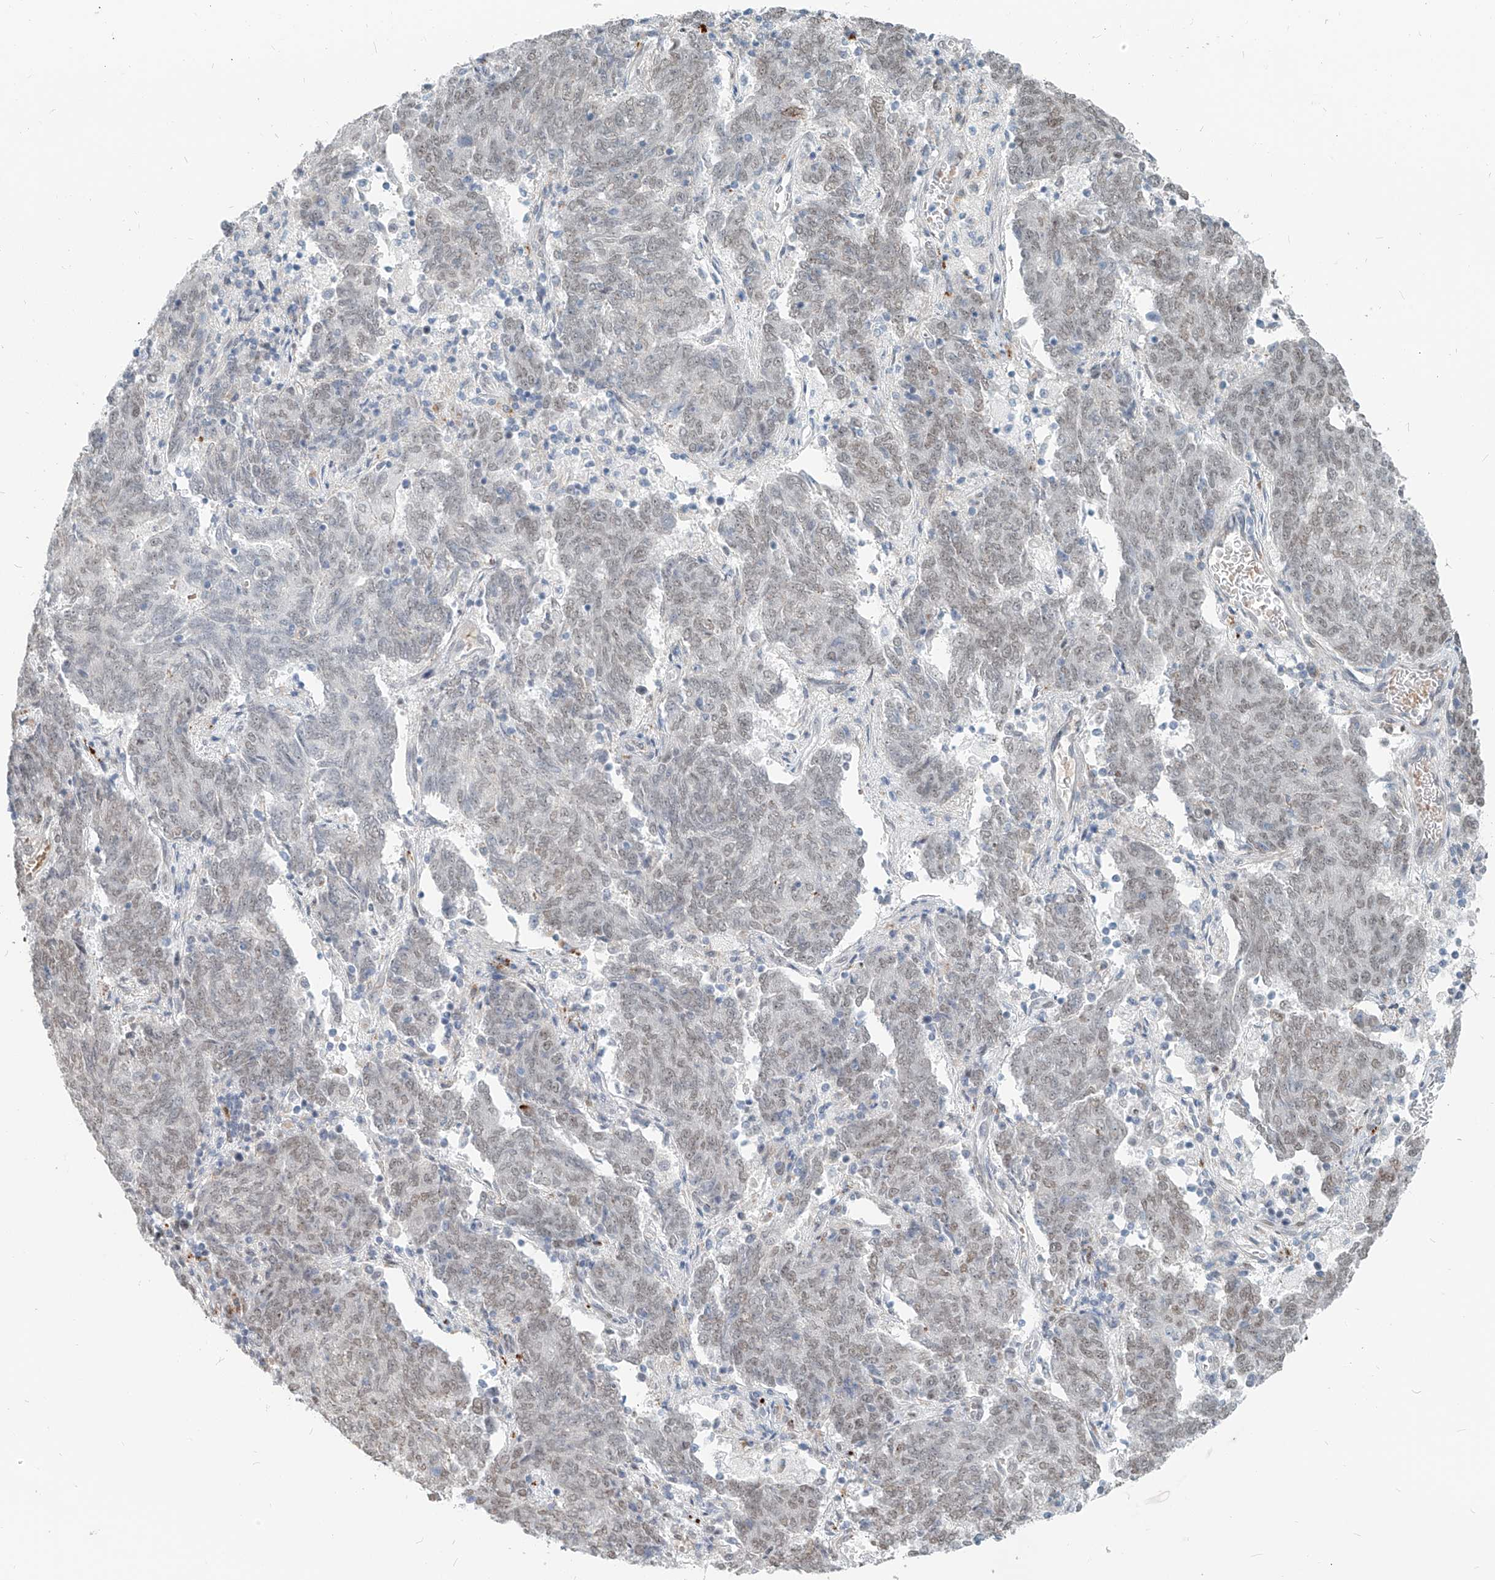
{"staining": {"intensity": "weak", "quantity": "<25%", "location": "nuclear"}, "tissue": "endometrial cancer", "cell_type": "Tumor cells", "image_type": "cancer", "snomed": [{"axis": "morphology", "description": "Adenocarcinoma, NOS"}, {"axis": "topography", "description": "Endometrium"}], "caption": "Endometrial cancer (adenocarcinoma) was stained to show a protein in brown. There is no significant staining in tumor cells.", "gene": "SASH1", "patient": {"sex": "female", "age": 80}}